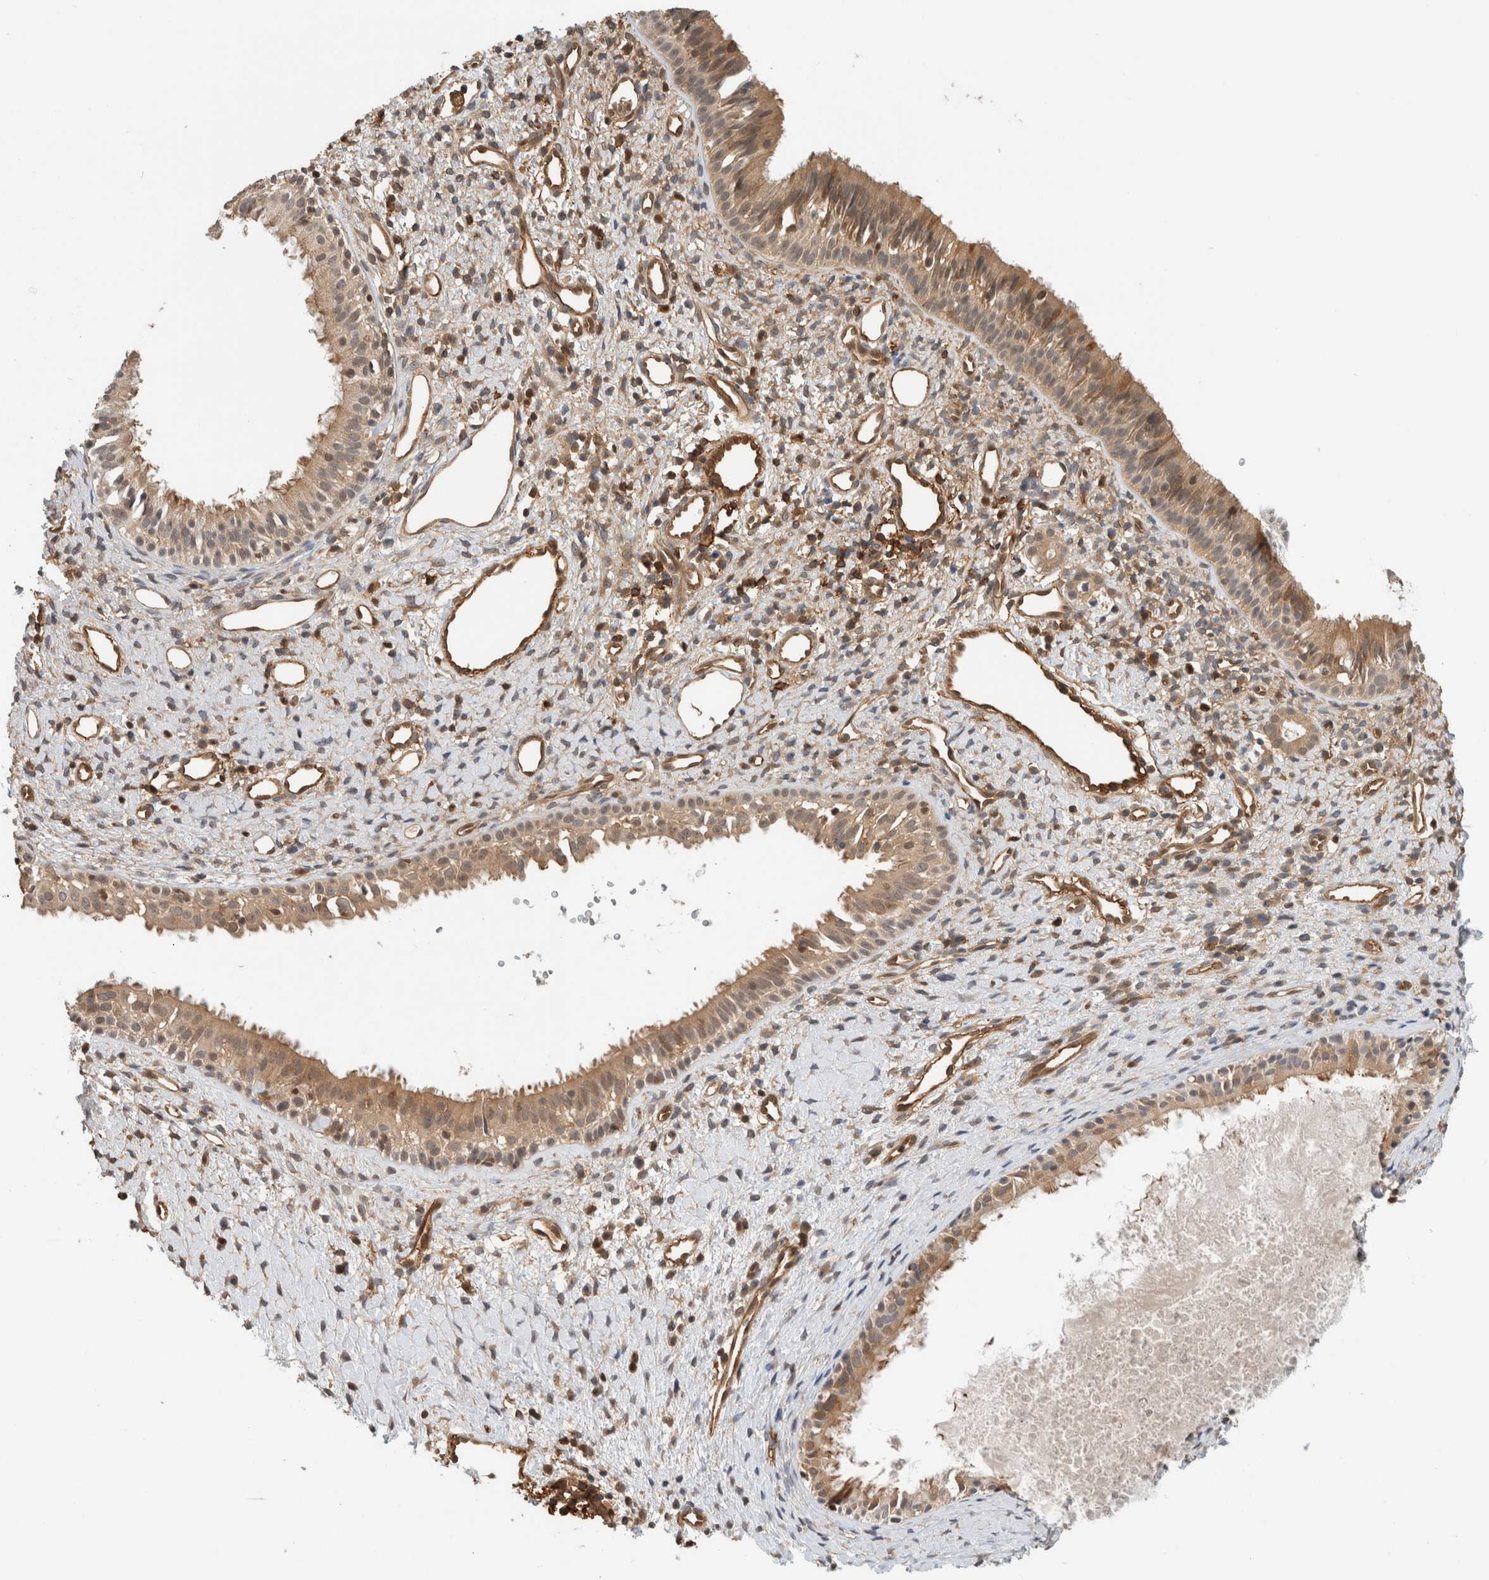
{"staining": {"intensity": "strong", "quantity": "25%-75%", "location": "cytoplasmic/membranous"}, "tissue": "nasopharynx", "cell_type": "Respiratory epithelial cells", "image_type": "normal", "snomed": [{"axis": "morphology", "description": "Normal tissue, NOS"}, {"axis": "topography", "description": "Nasopharynx"}], "caption": "Normal nasopharynx displays strong cytoplasmic/membranous positivity in approximately 25%-75% of respiratory epithelial cells.", "gene": "PFDN4", "patient": {"sex": "male", "age": 22}}